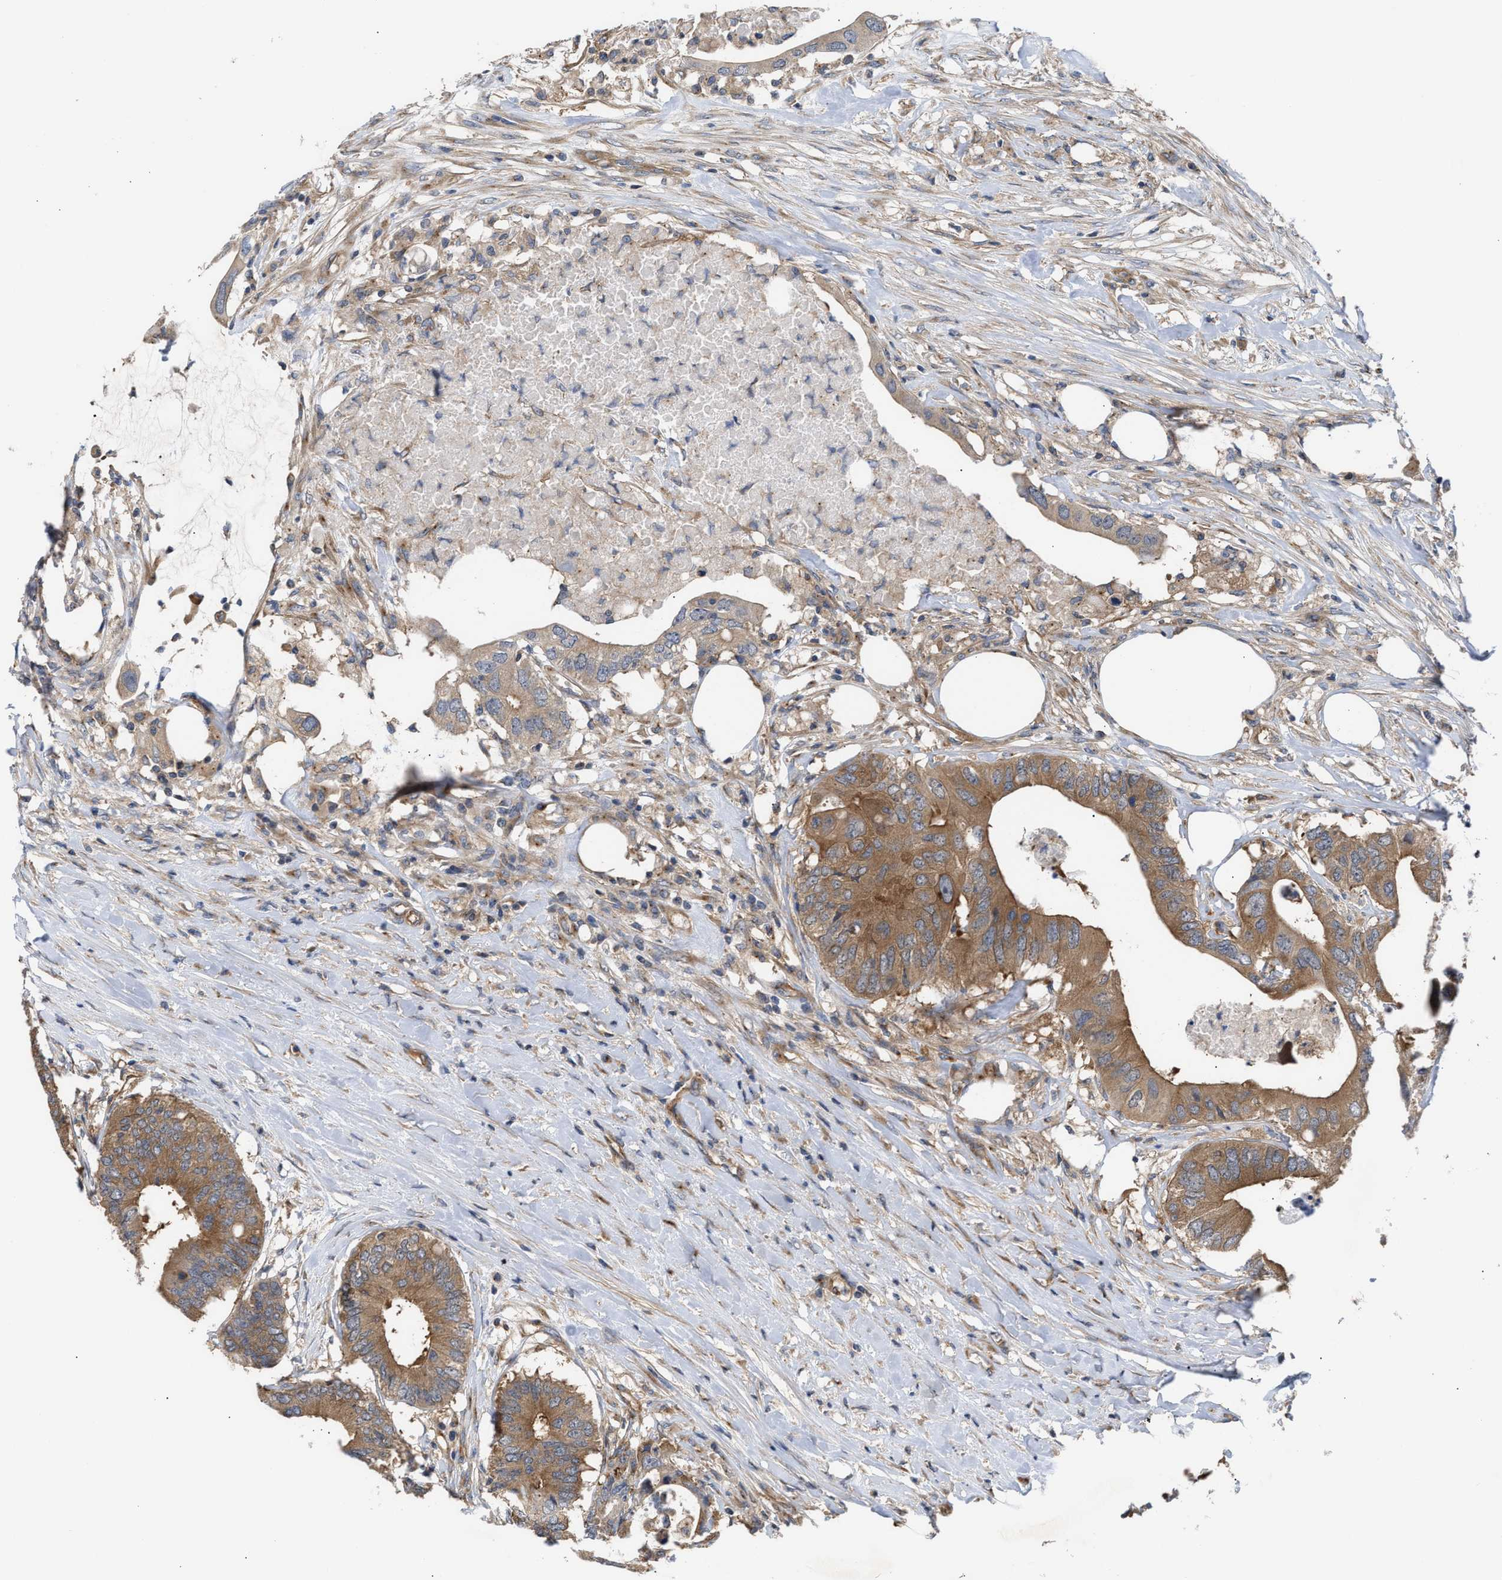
{"staining": {"intensity": "moderate", "quantity": ">75%", "location": "cytoplasmic/membranous"}, "tissue": "colorectal cancer", "cell_type": "Tumor cells", "image_type": "cancer", "snomed": [{"axis": "morphology", "description": "Adenocarcinoma, NOS"}, {"axis": "topography", "description": "Colon"}], "caption": "This histopathology image demonstrates colorectal adenocarcinoma stained with IHC to label a protein in brown. The cytoplasmic/membranous of tumor cells show moderate positivity for the protein. Nuclei are counter-stained blue.", "gene": "LAPTM4B", "patient": {"sex": "male", "age": 71}}